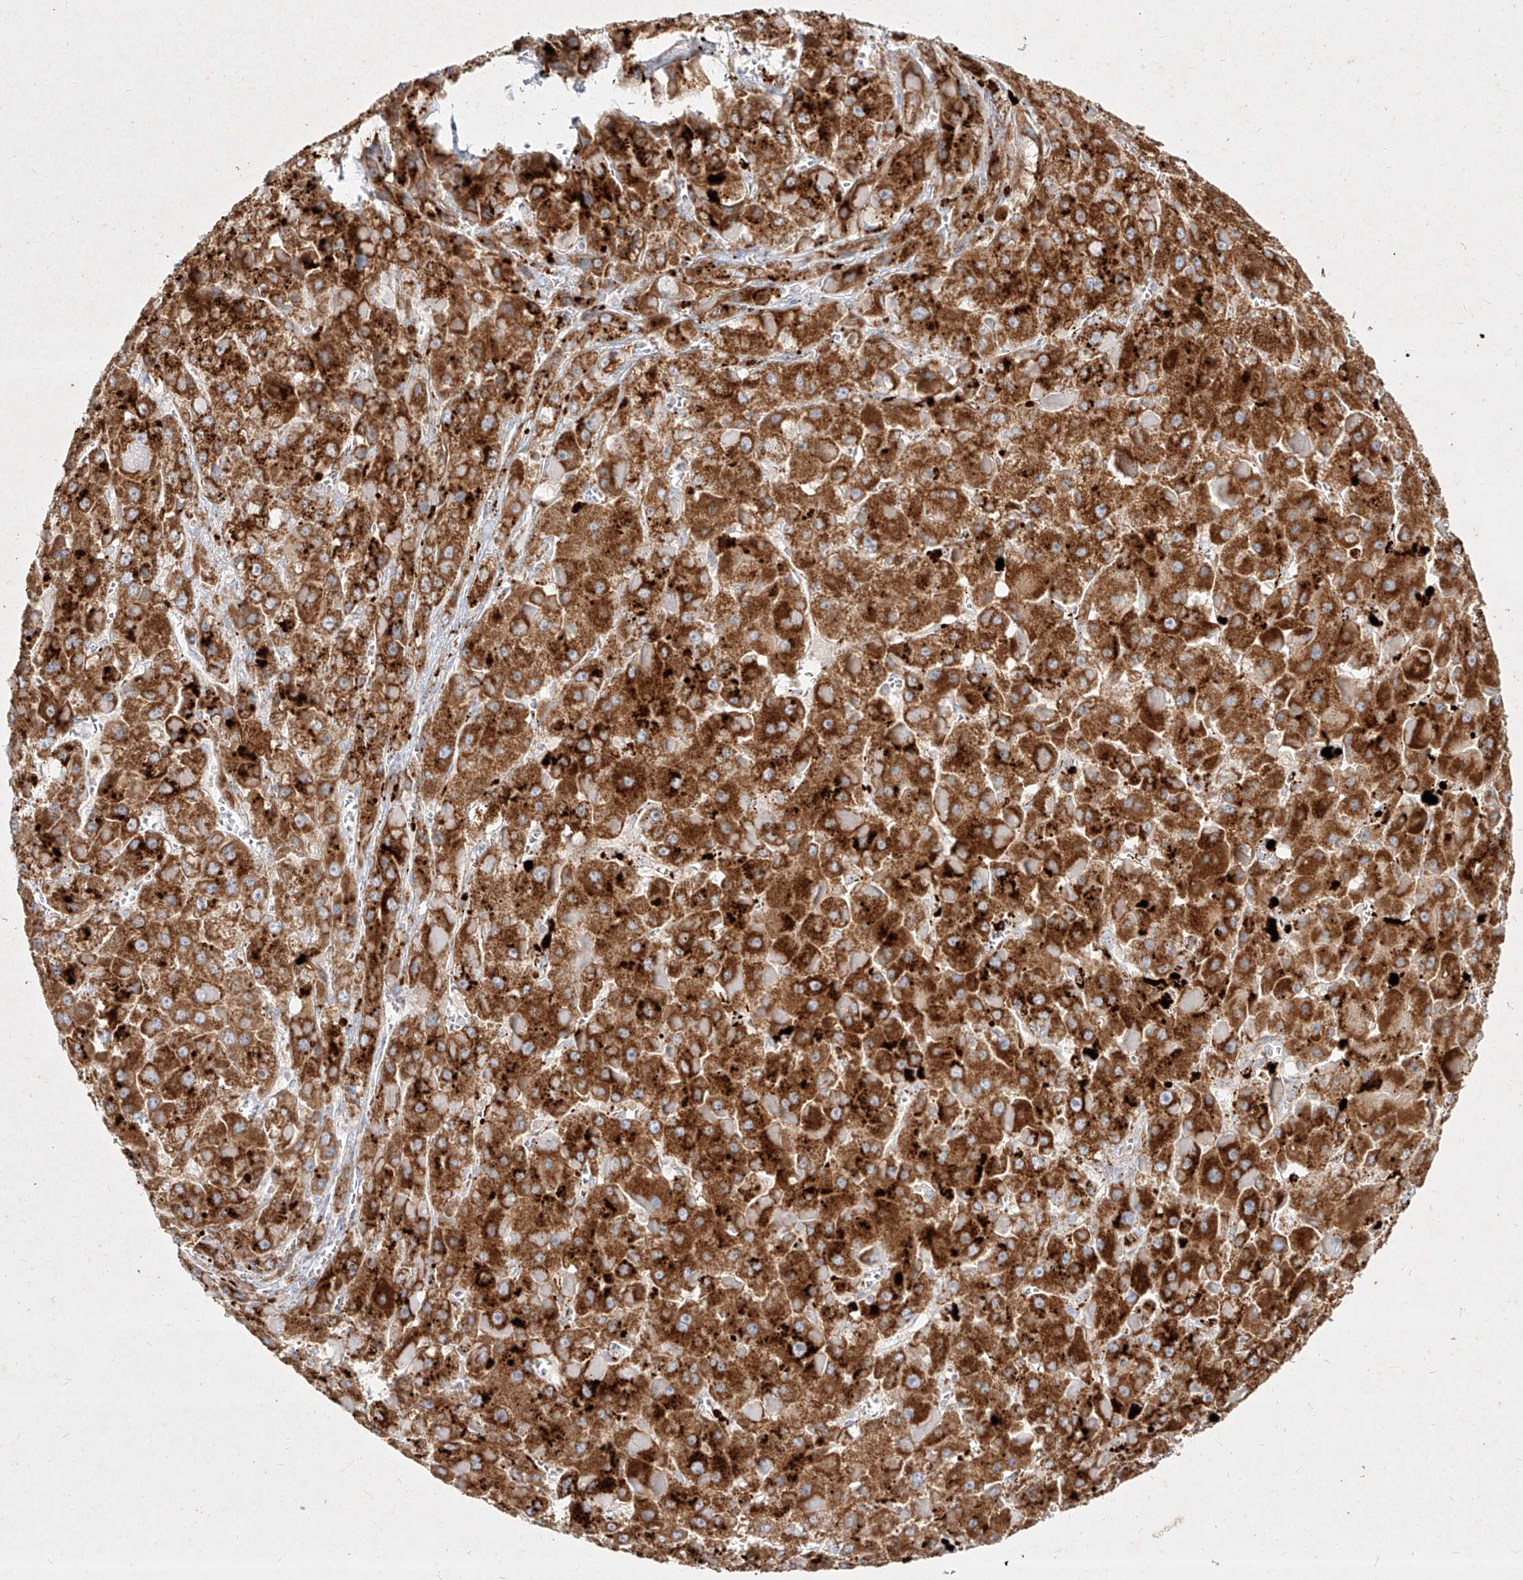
{"staining": {"intensity": "strong", "quantity": ">75%", "location": "cytoplasmic/membranous"}, "tissue": "liver cancer", "cell_type": "Tumor cells", "image_type": "cancer", "snomed": [{"axis": "morphology", "description": "Carcinoma, Hepatocellular, NOS"}, {"axis": "topography", "description": "Liver"}], "caption": "There is high levels of strong cytoplasmic/membranous staining in tumor cells of liver hepatocellular carcinoma, as demonstrated by immunohistochemical staining (brown color).", "gene": "MTX2", "patient": {"sex": "female", "age": 73}}